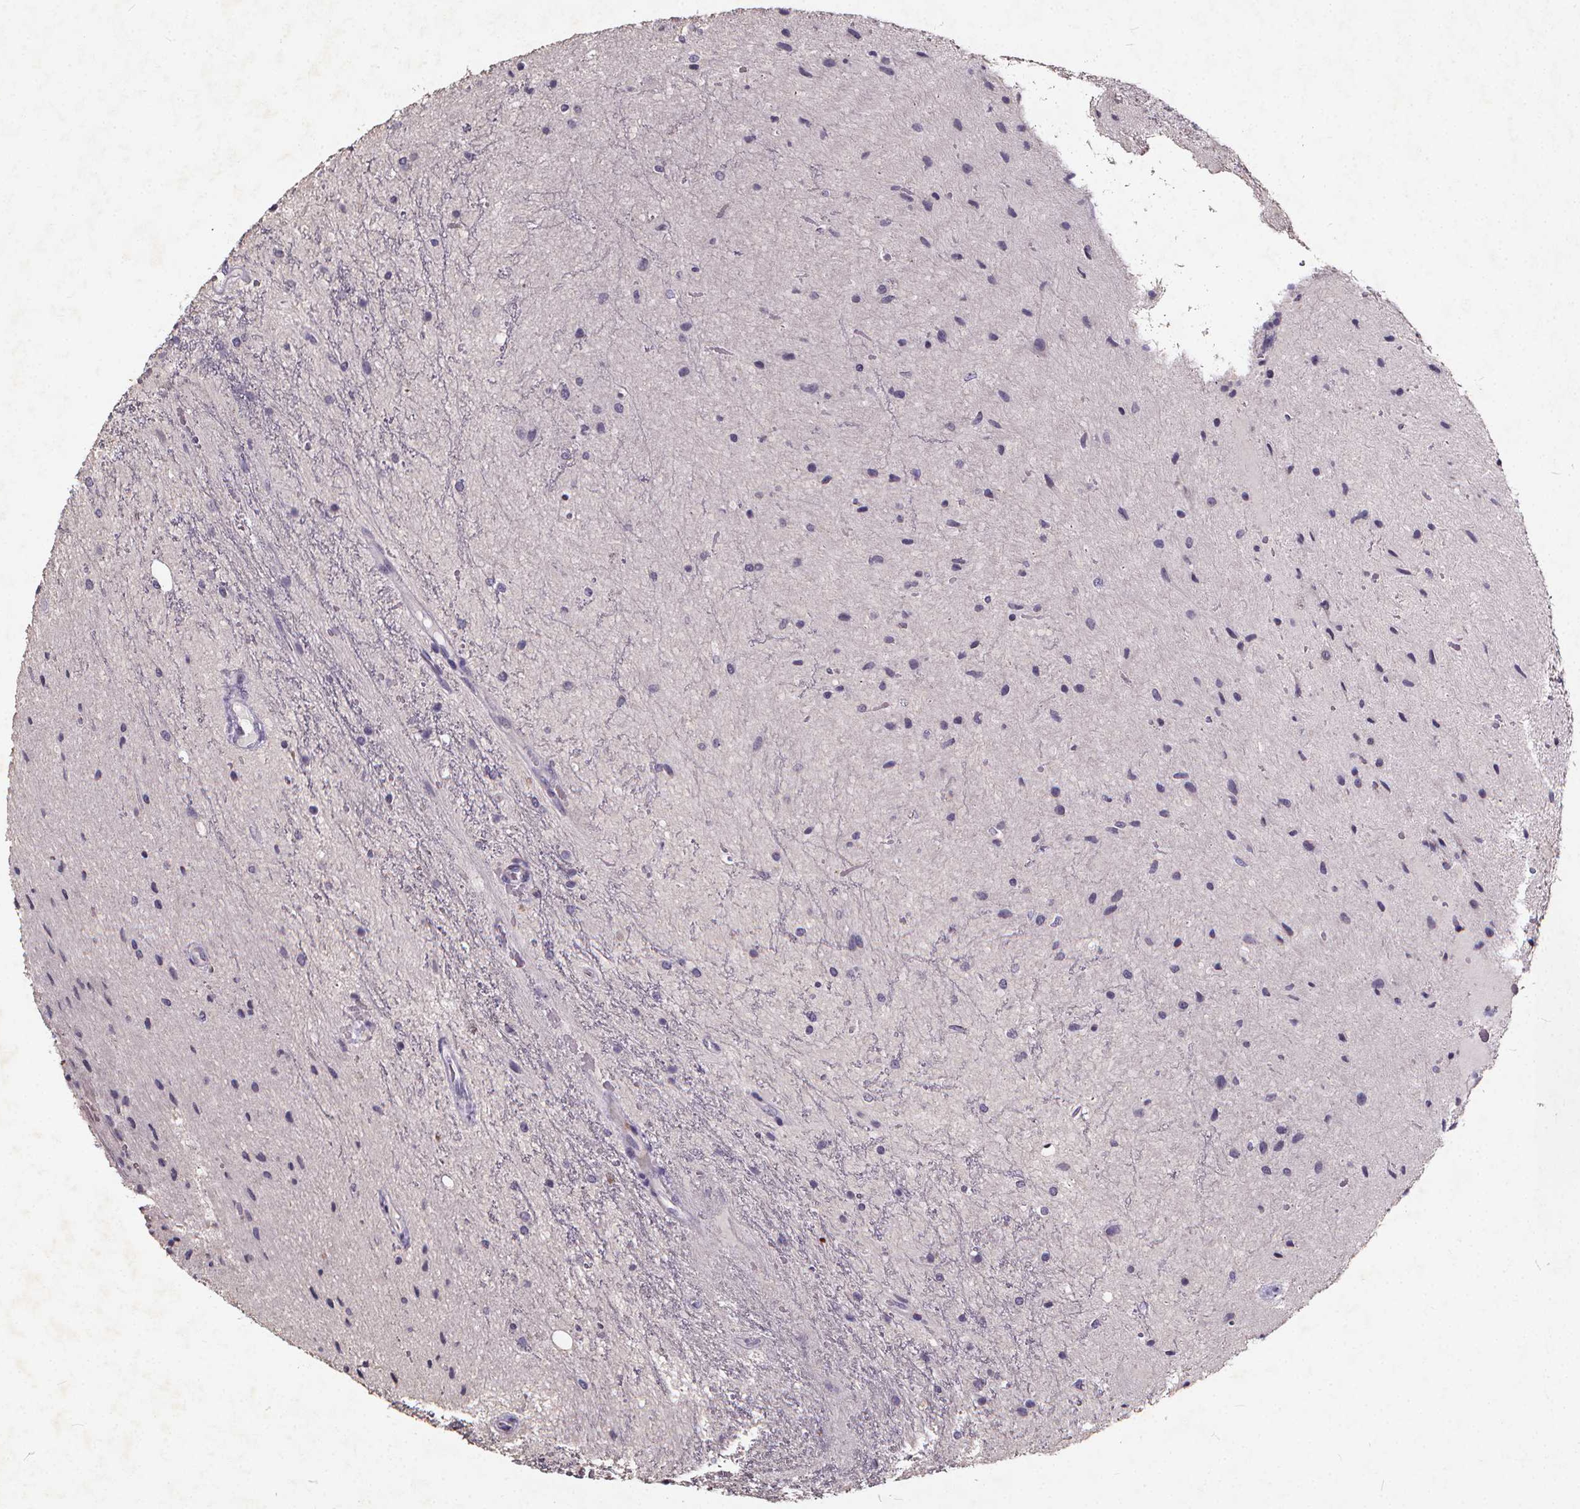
{"staining": {"intensity": "negative", "quantity": "none", "location": "none"}, "tissue": "glioma", "cell_type": "Tumor cells", "image_type": "cancer", "snomed": [{"axis": "morphology", "description": "Glioma, malignant, Low grade"}, {"axis": "topography", "description": "Cerebellum"}], "caption": "The IHC image has no significant expression in tumor cells of glioma tissue. The staining is performed using DAB brown chromogen with nuclei counter-stained in using hematoxylin.", "gene": "TSPAN14", "patient": {"sex": "female", "age": 14}}